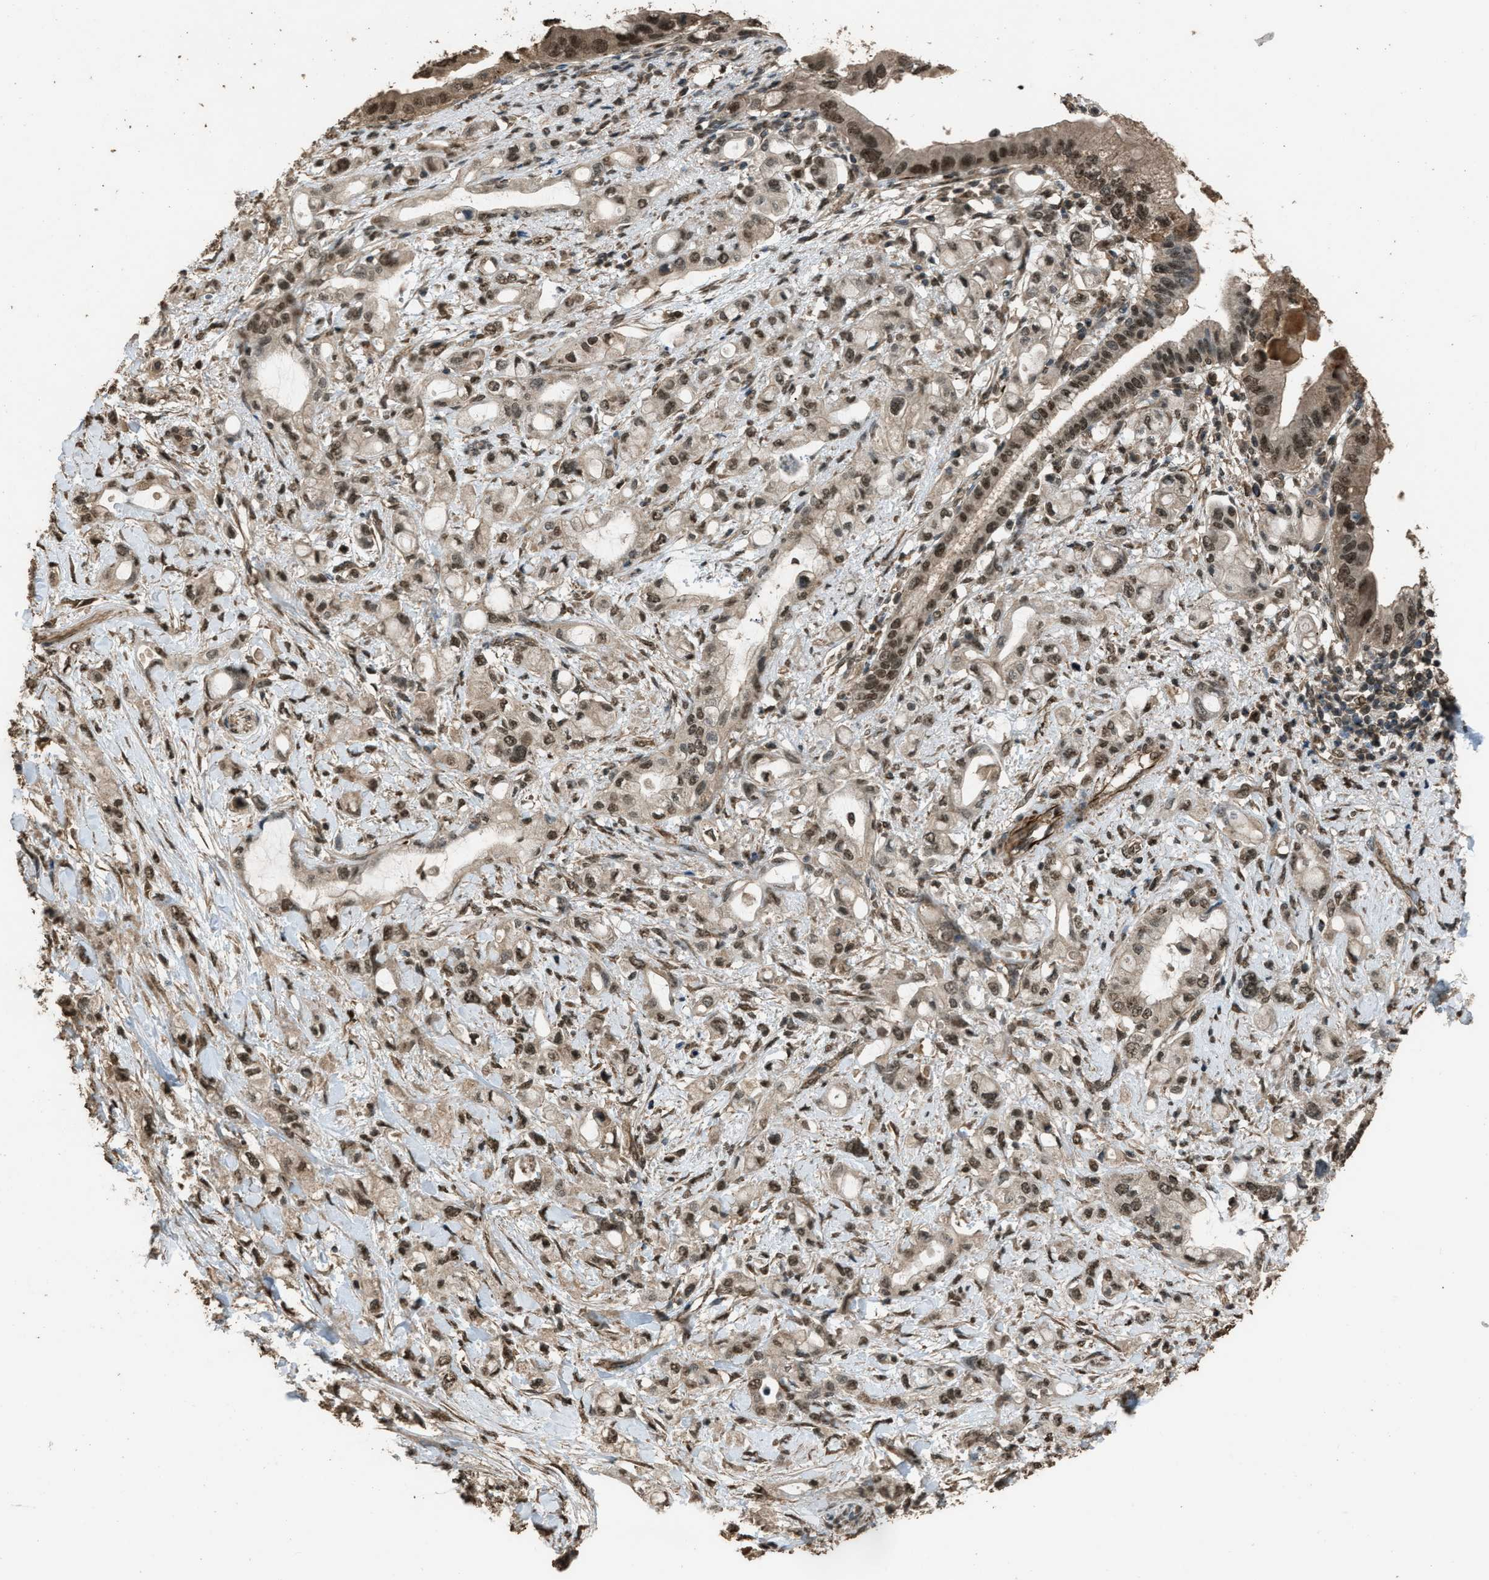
{"staining": {"intensity": "moderate", "quantity": ">75%", "location": "cytoplasmic/membranous,nuclear"}, "tissue": "pancreatic cancer", "cell_type": "Tumor cells", "image_type": "cancer", "snomed": [{"axis": "morphology", "description": "Adenocarcinoma, NOS"}, {"axis": "topography", "description": "Pancreas"}], "caption": "Protein staining of pancreatic adenocarcinoma tissue demonstrates moderate cytoplasmic/membranous and nuclear positivity in about >75% of tumor cells.", "gene": "SERTAD2", "patient": {"sex": "female", "age": 56}}